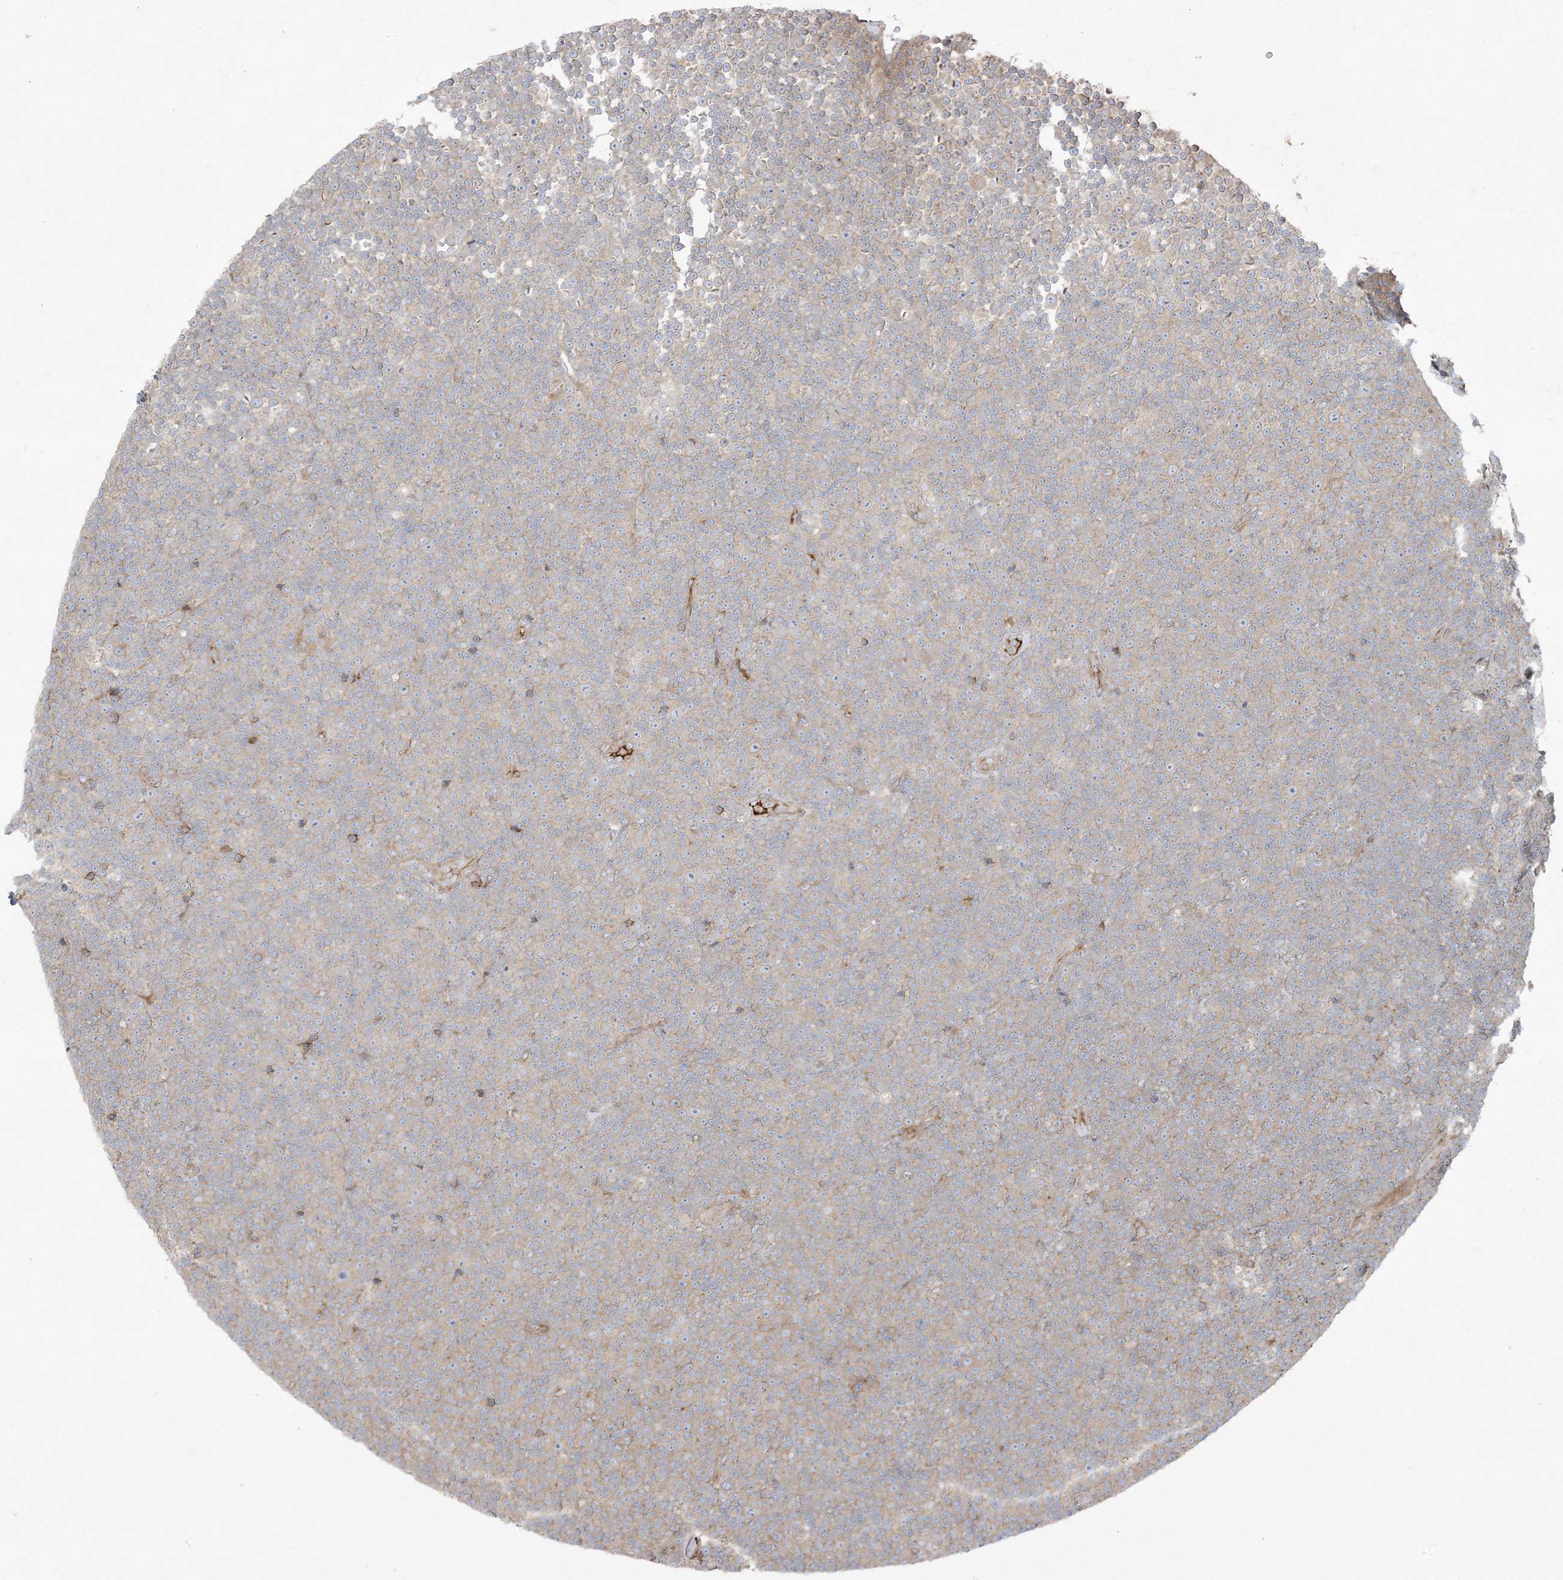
{"staining": {"intensity": "moderate", "quantity": "<25%", "location": "cytoplasmic/membranous"}, "tissue": "lymphoma", "cell_type": "Tumor cells", "image_type": "cancer", "snomed": [{"axis": "morphology", "description": "Malignant lymphoma, non-Hodgkin's type, Low grade"}, {"axis": "topography", "description": "Lymph node"}], "caption": "Tumor cells demonstrate low levels of moderate cytoplasmic/membranous positivity in approximately <25% of cells in human malignant lymphoma, non-Hodgkin's type (low-grade).", "gene": "PIK3R4", "patient": {"sex": "female", "age": 67}}